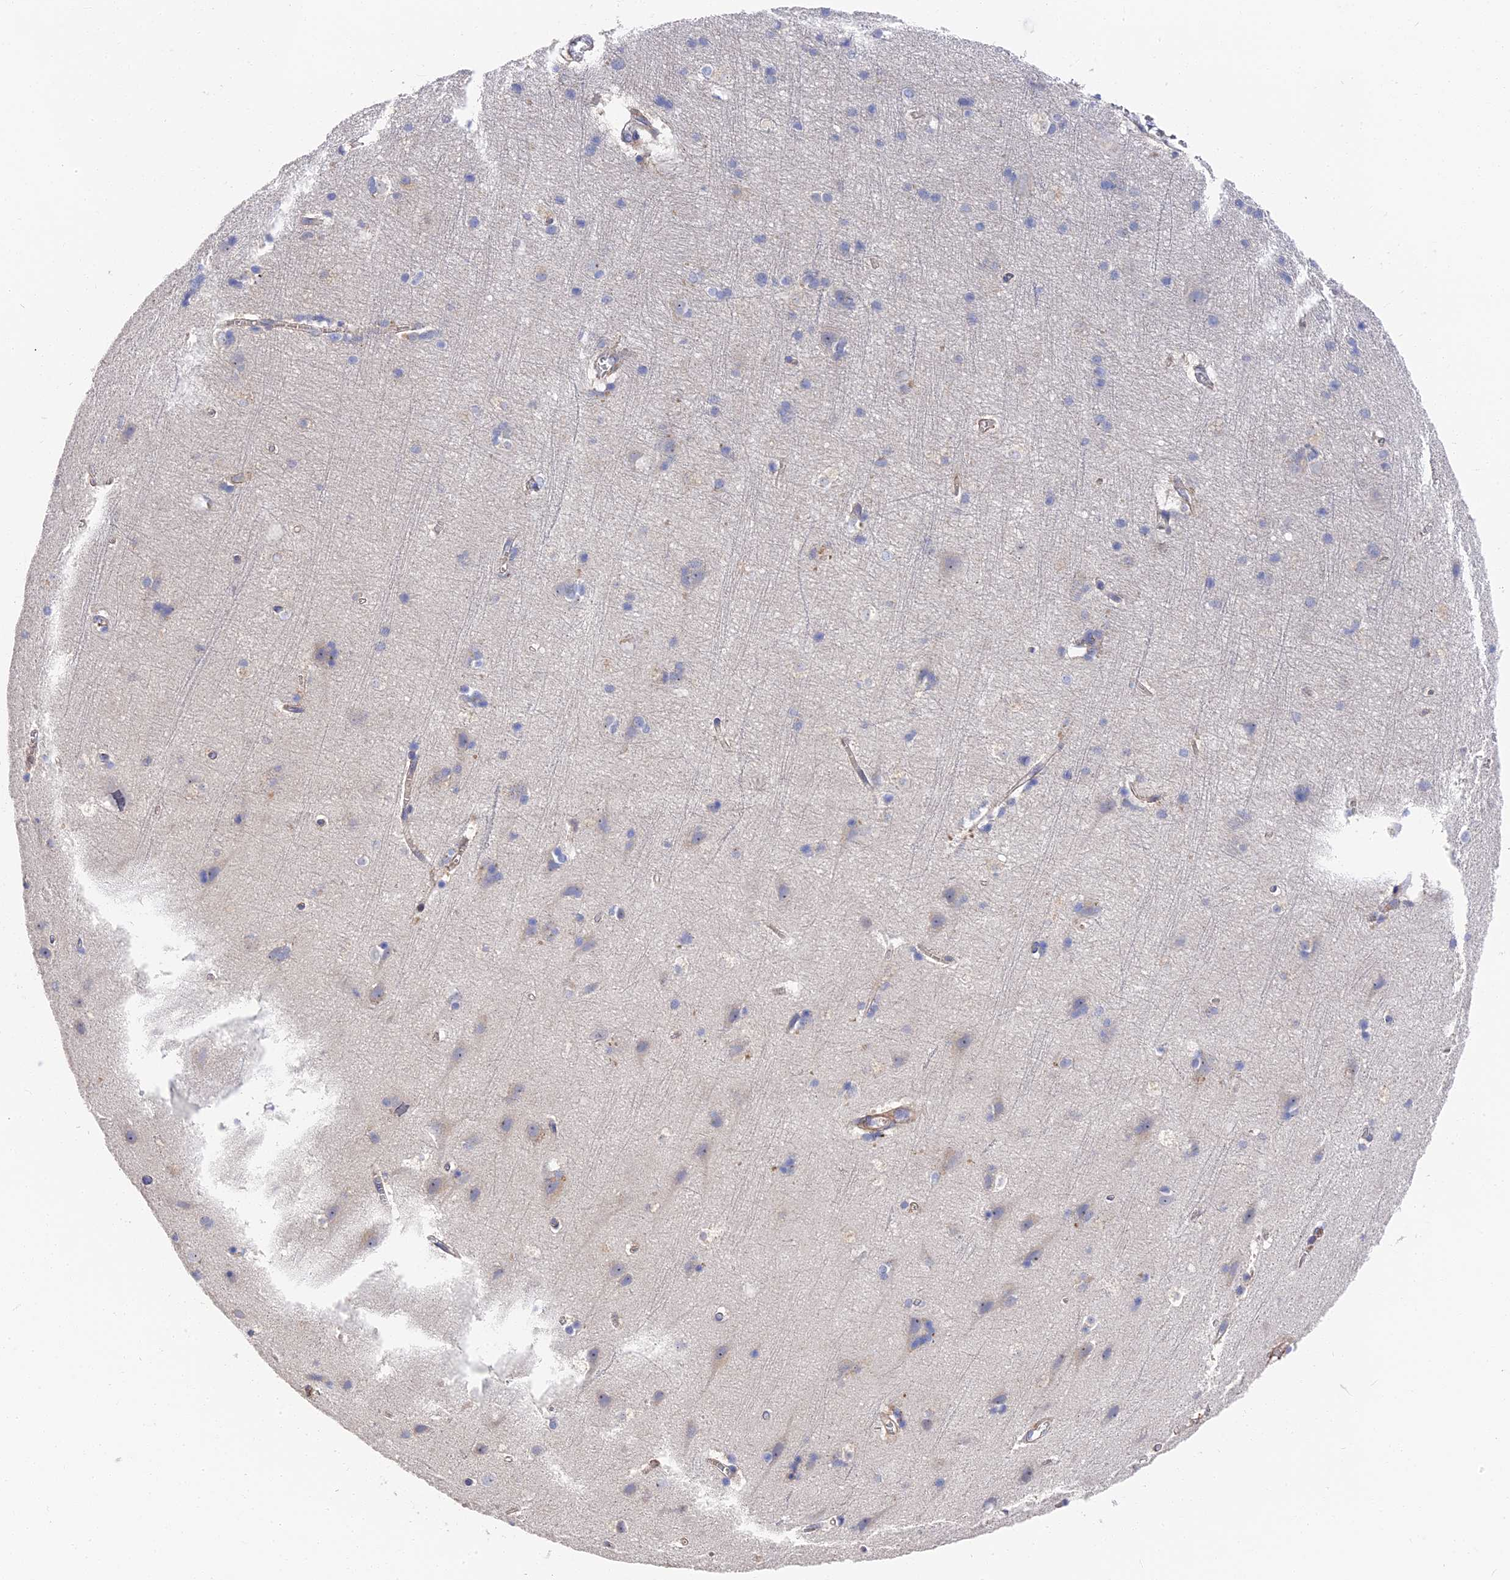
{"staining": {"intensity": "moderate", "quantity": "<25%", "location": "cytoplasmic/membranous"}, "tissue": "cerebral cortex", "cell_type": "Endothelial cells", "image_type": "normal", "snomed": [{"axis": "morphology", "description": "Normal tissue, NOS"}, {"axis": "topography", "description": "Cerebral cortex"}], "caption": "Moderate cytoplasmic/membranous staining is appreciated in about <25% of endothelial cells in normal cerebral cortex.", "gene": "CCDC113", "patient": {"sex": "male", "age": 54}}